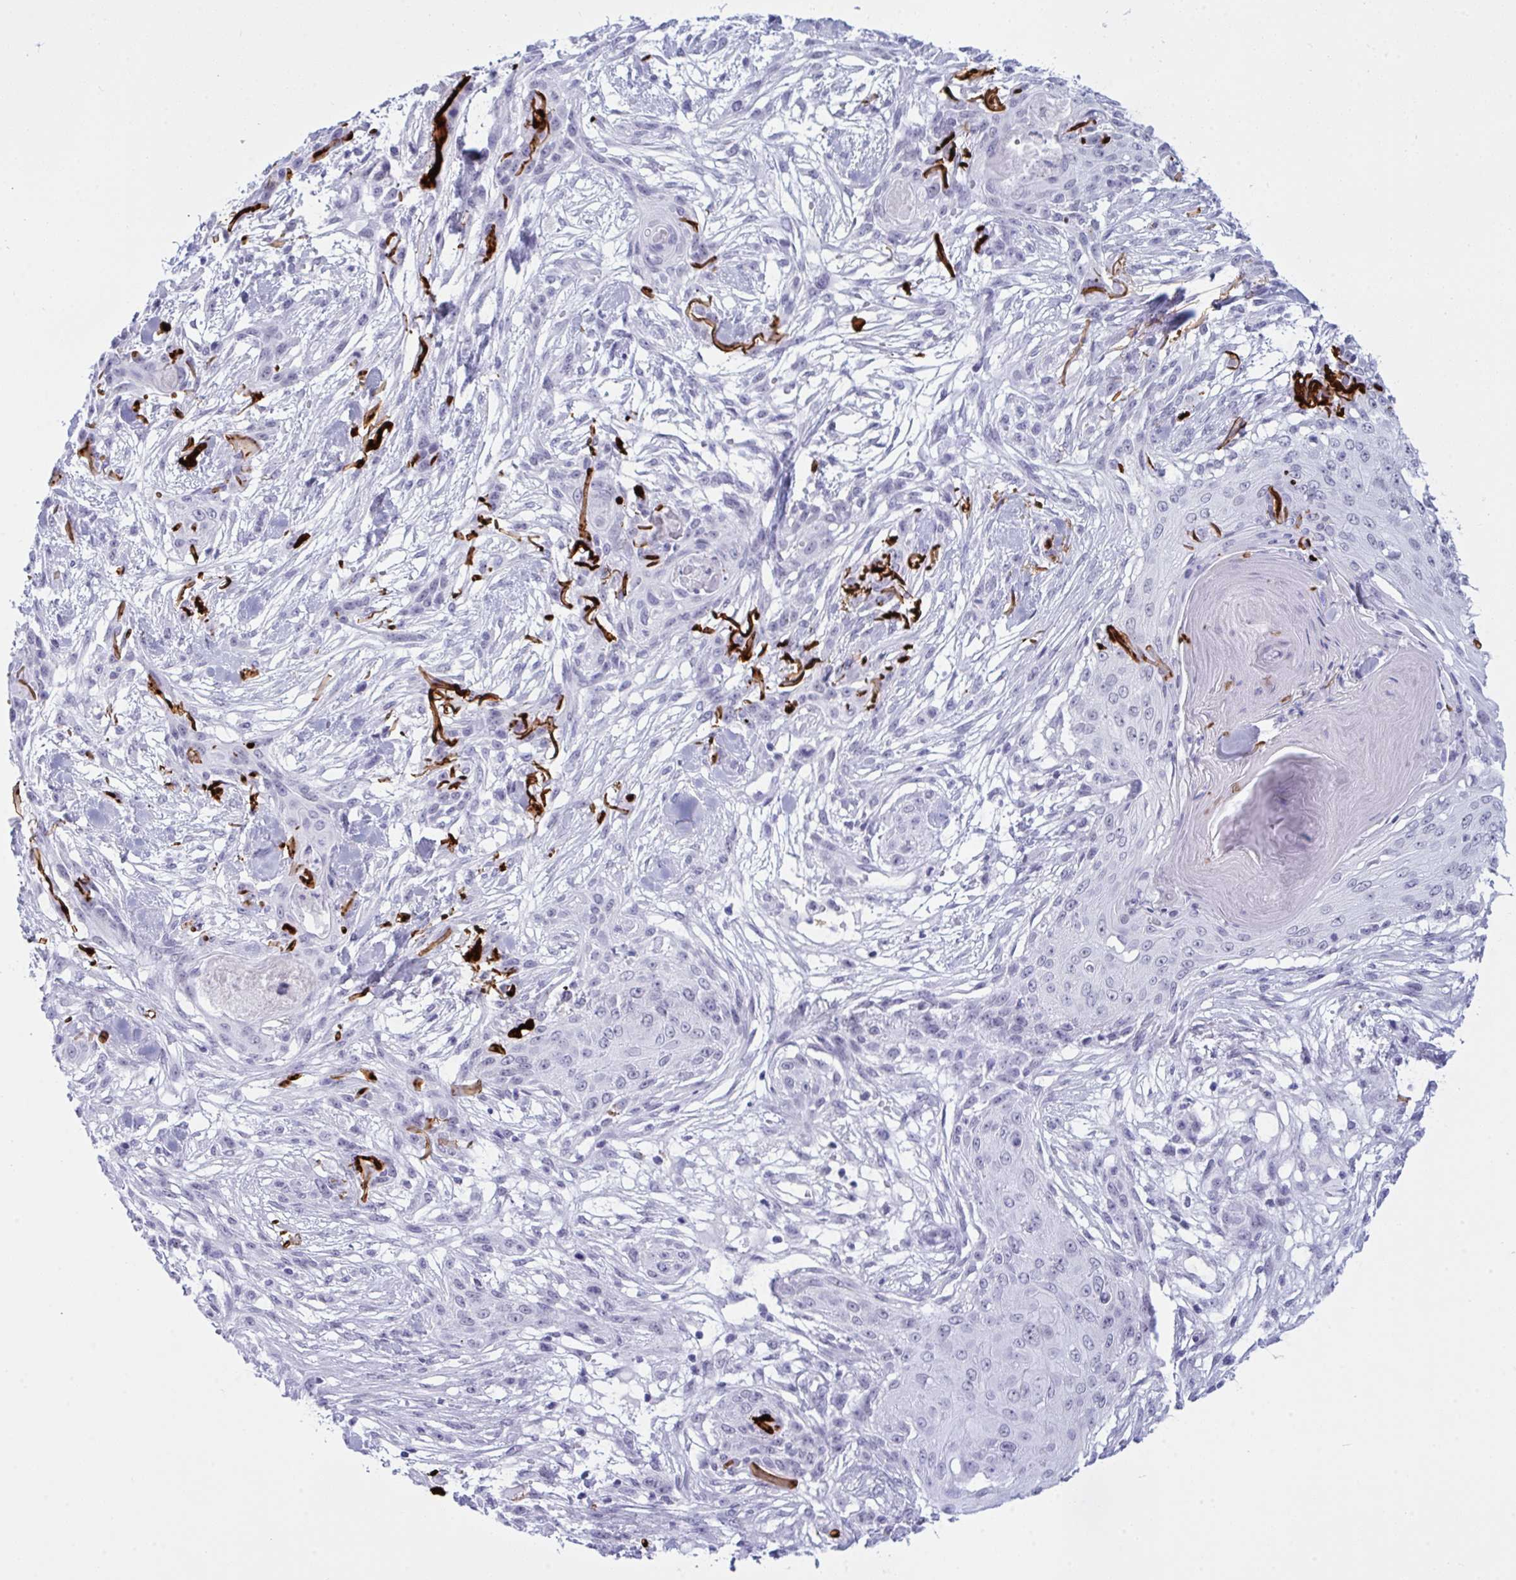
{"staining": {"intensity": "negative", "quantity": "none", "location": "none"}, "tissue": "skin cancer", "cell_type": "Tumor cells", "image_type": "cancer", "snomed": [{"axis": "morphology", "description": "Squamous cell carcinoma, NOS"}, {"axis": "topography", "description": "Skin"}], "caption": "Immunohistochemistry (IHC) photomicrograph of neoplastic tissue: skin squamous cell carcinoma stained with DAB exhibits no significant protein expression in tumor cells. The staining is performed using DAB brown chromogen with nuclei counter-stained in using hematoxylin.", "gene": "ELN", "patient": {"sex": "female", "age": 59}}